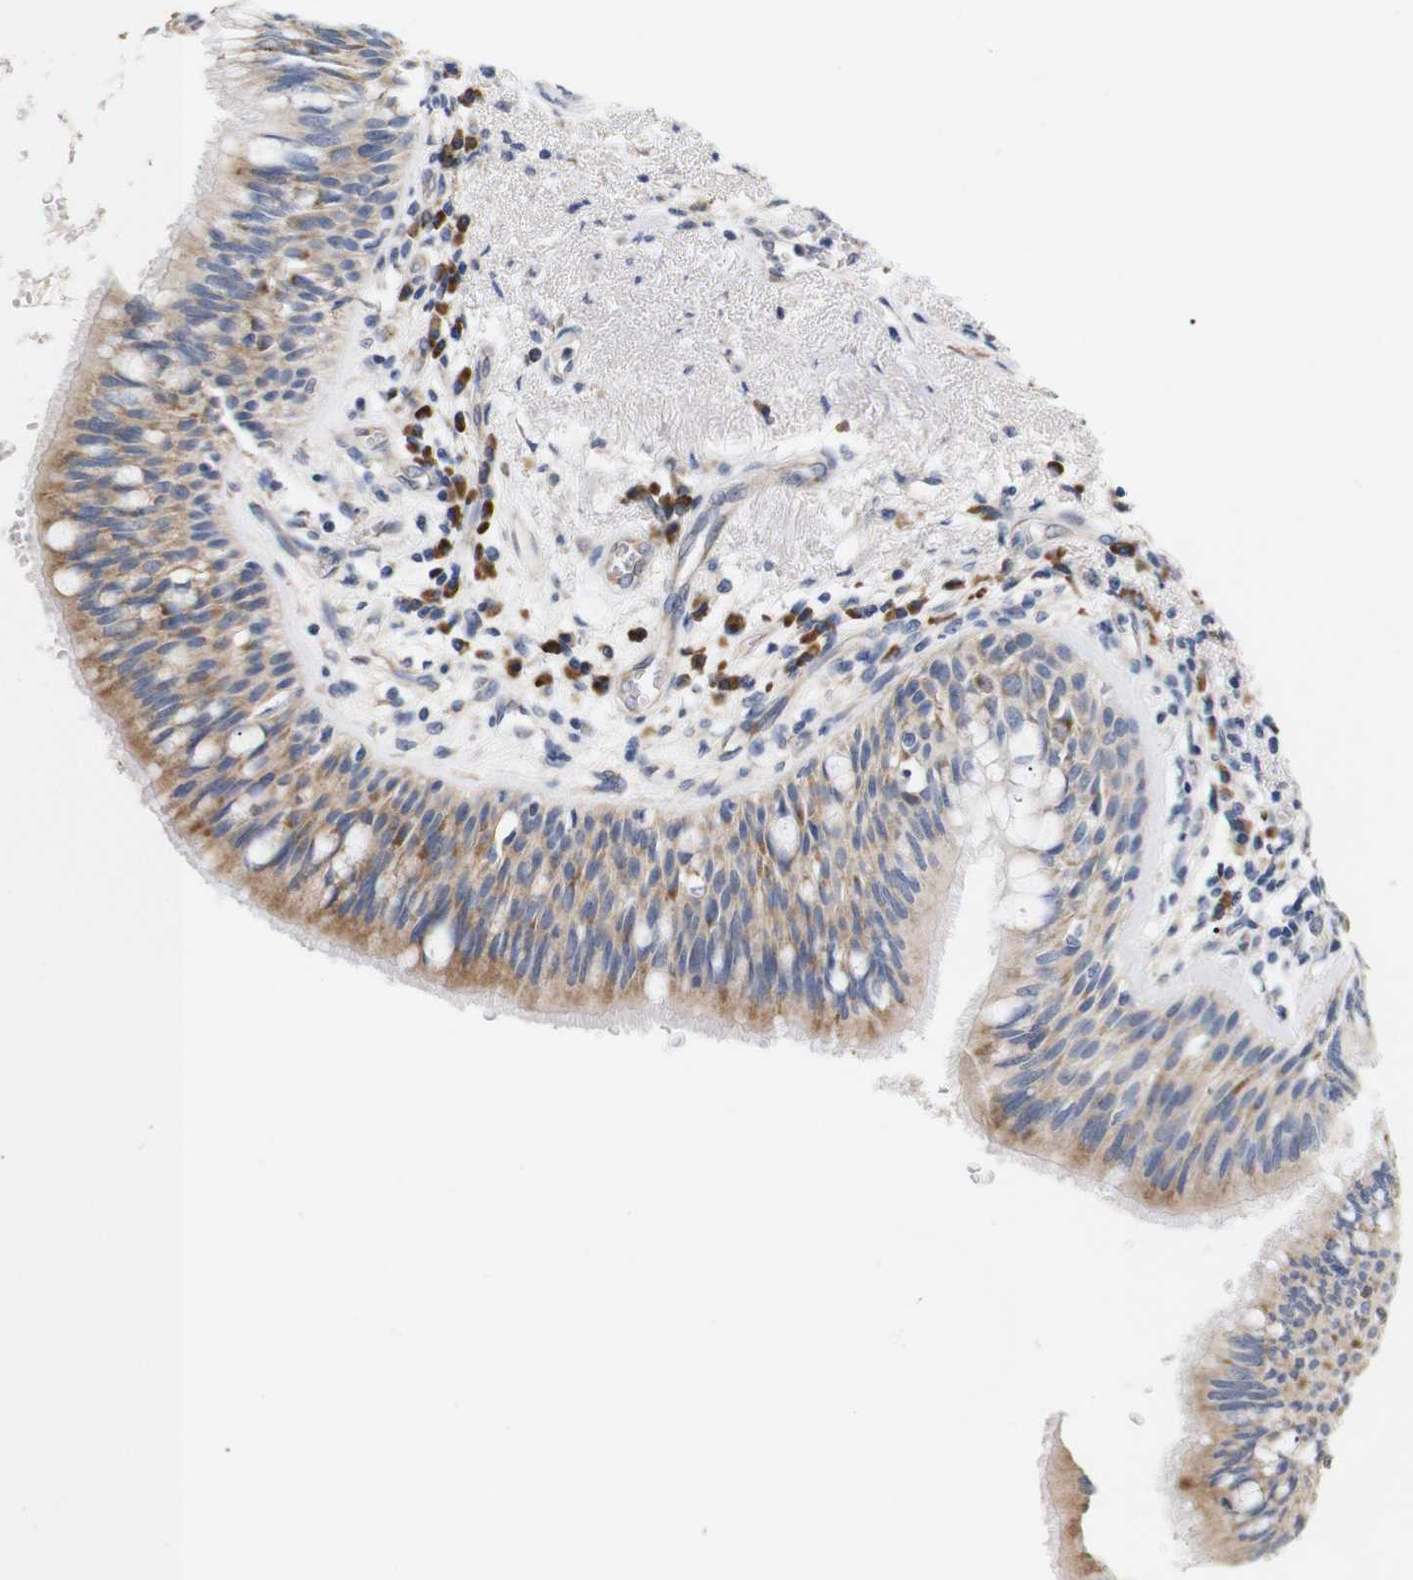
{"staining": {"intensity": "moderate", "quantity": ">75%", "location": "cytoplasmic/membranous"}, "tissue": "bronchus", "cell_type": "Respiratory epithelial cells", "image_type": "normal", "snomed": [{"axis": "morphology", "description": "Normal tissue, NOS"}, {"axis": "morphology", "description": "Adenocarcinoma, NOS"}, {"axis": "morphology", "description": "Adenocarcinoma, metastatic, NOS"}, {"axis": "topography", "description": "Lymph node"}, {"axis": "topography", "description": "Bronchus"}, {"axis": "topography", "description": "Lung"}], "caption": "Bronchus stained for a protein (brown) reveals moderate cytoplasmic/membranous positive staining in about >75% of respiratory epithelial cells.", "gene": "TRIM5", "patient": {"sex": "female", "age": 54}}